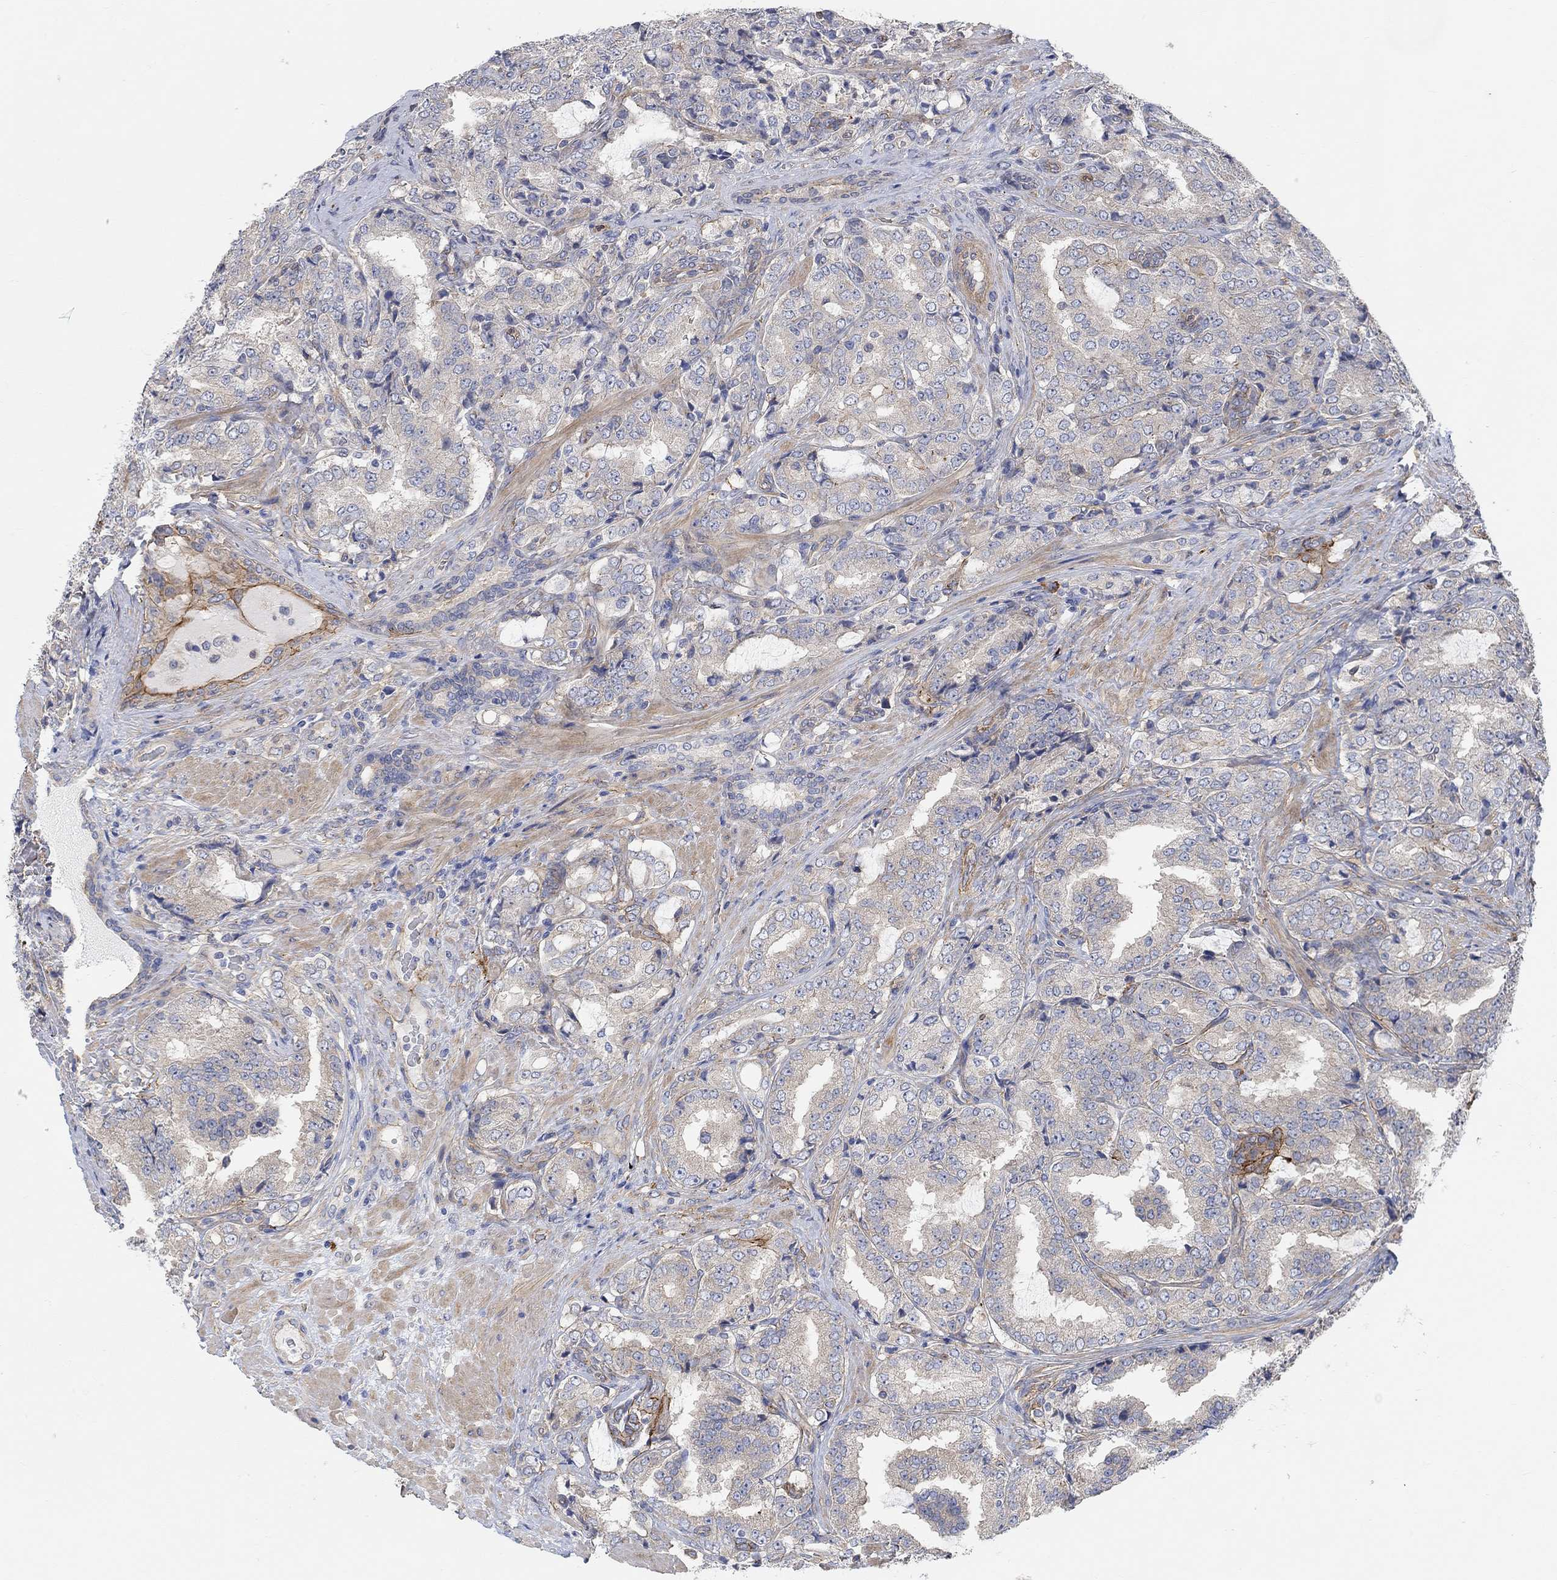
{"staining": {"intensity": "strong", "quantity": "<25%", "location": "cytoplasmic/membranous"}, "tissue": "prostate cancer", "cell_type": "Tumor cells", "image_type": "cancer", "snomed": [{"axis": "morphology", "description": "Adenocarcinoma, NOS"}, {"axis": "topography", "description": "Prostate"}], "caption": "Brown immunohistochemical staining in human prostate adenocarcinoma exhibits strong cytoplasmic/membranous expression in approximately <25% of tumor cells.", "gene": "SYT16", "patient": {"sex": "male", "age": 65}}